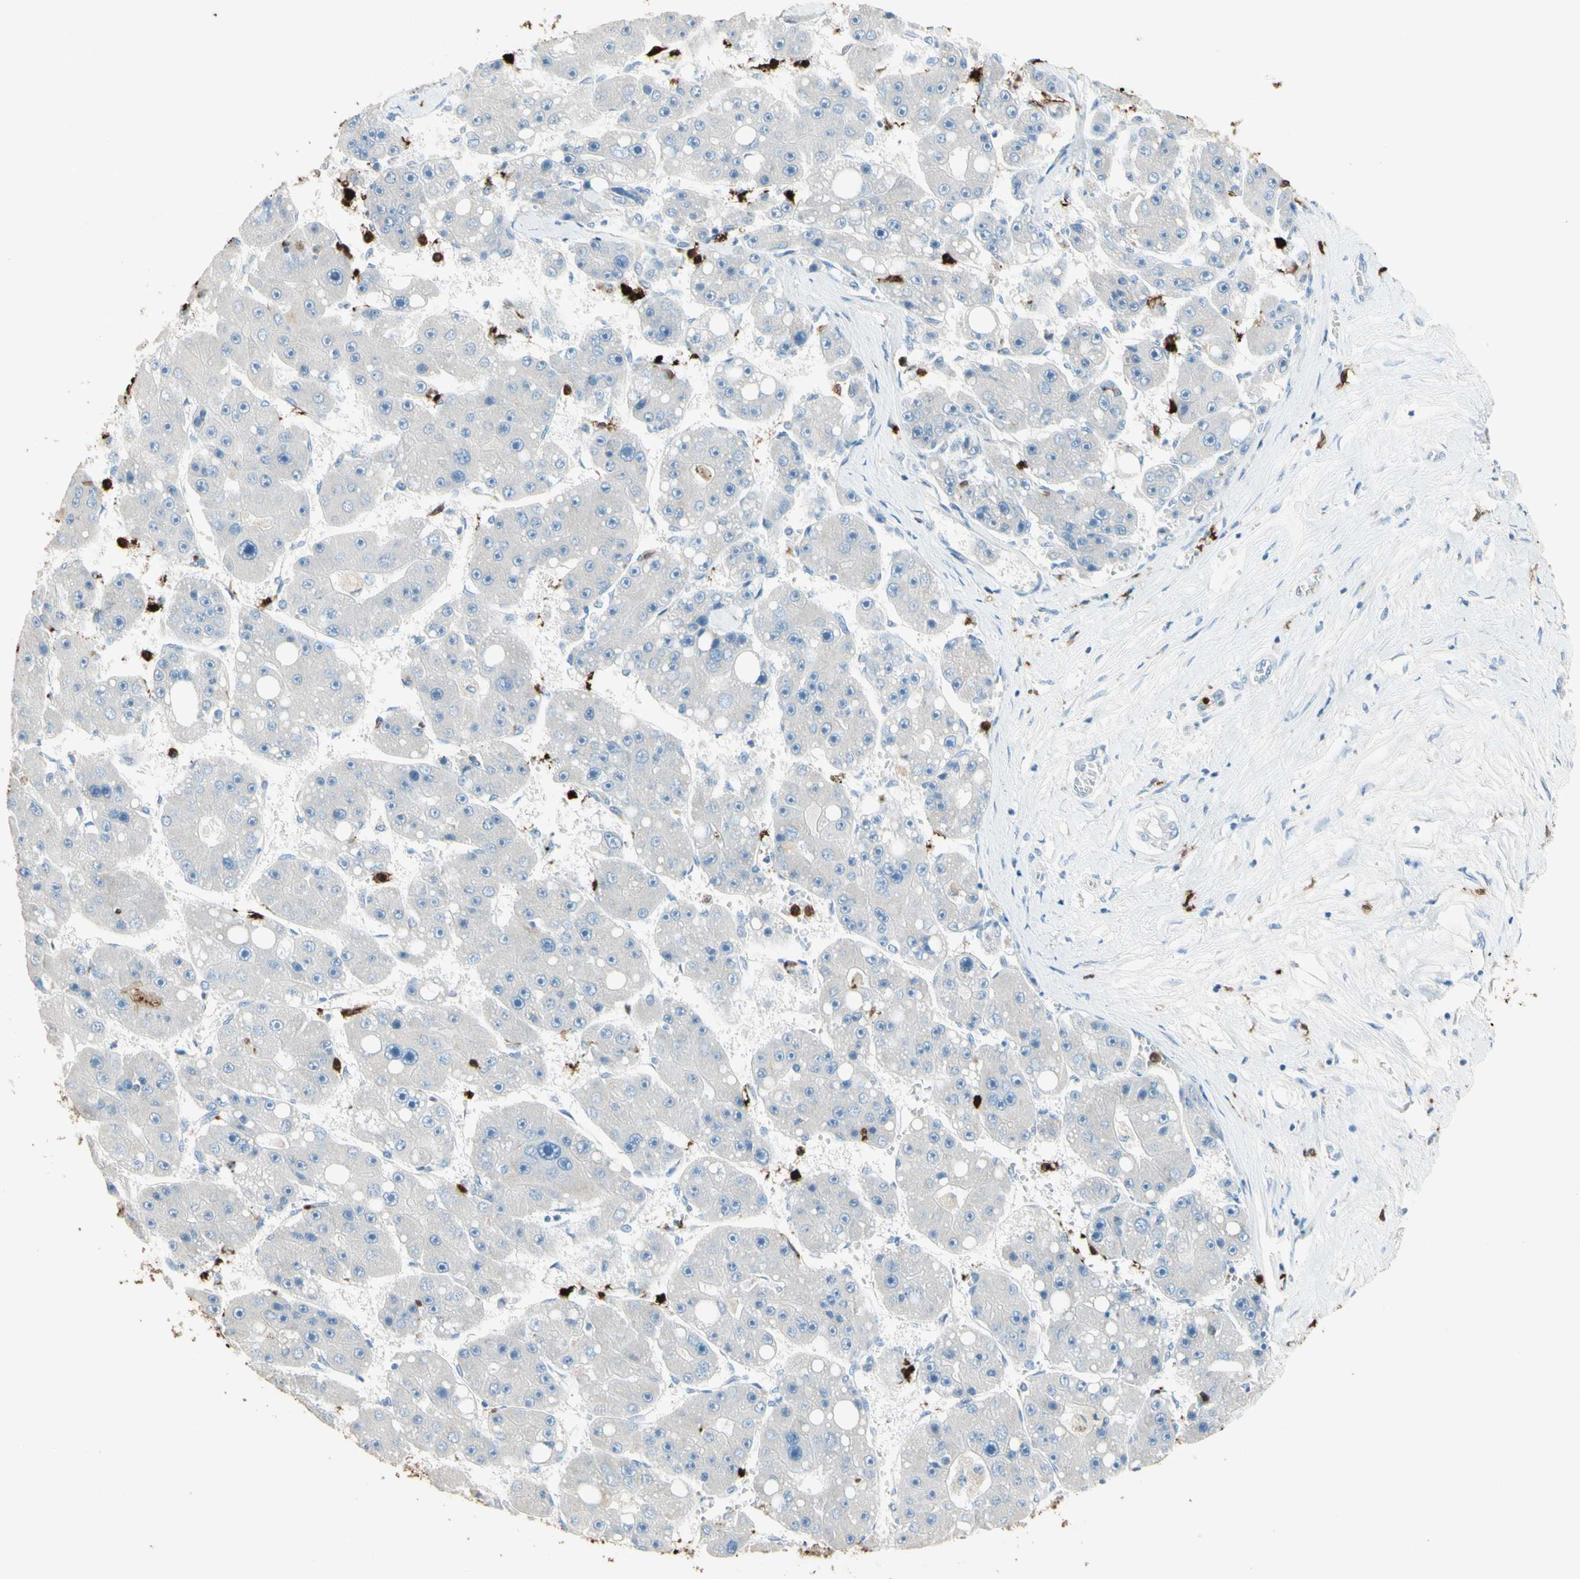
{"staining": {"intensity": "negative", "quantity": "none", "location": "none"}, "tissue": "liver cancer", "cell_type": "Tumor cells", "image_type": "cancer", "snomed": [{"axis": "morphology", "description": "Carcinoma, Hepatocellular, NOS"}, {"axis": "topography", "description": "Liver"}], "caption": "This is a photomicrograph of IHC staining of liver cancer, which shows no positivity in tumor cells. (DAB (3,3'-diaminobenzidine) IHC visualized using brightfield microscopy, high magnification).", "gene": "NFKBIZ", "patient": {"sex": "female", "age": 61}}